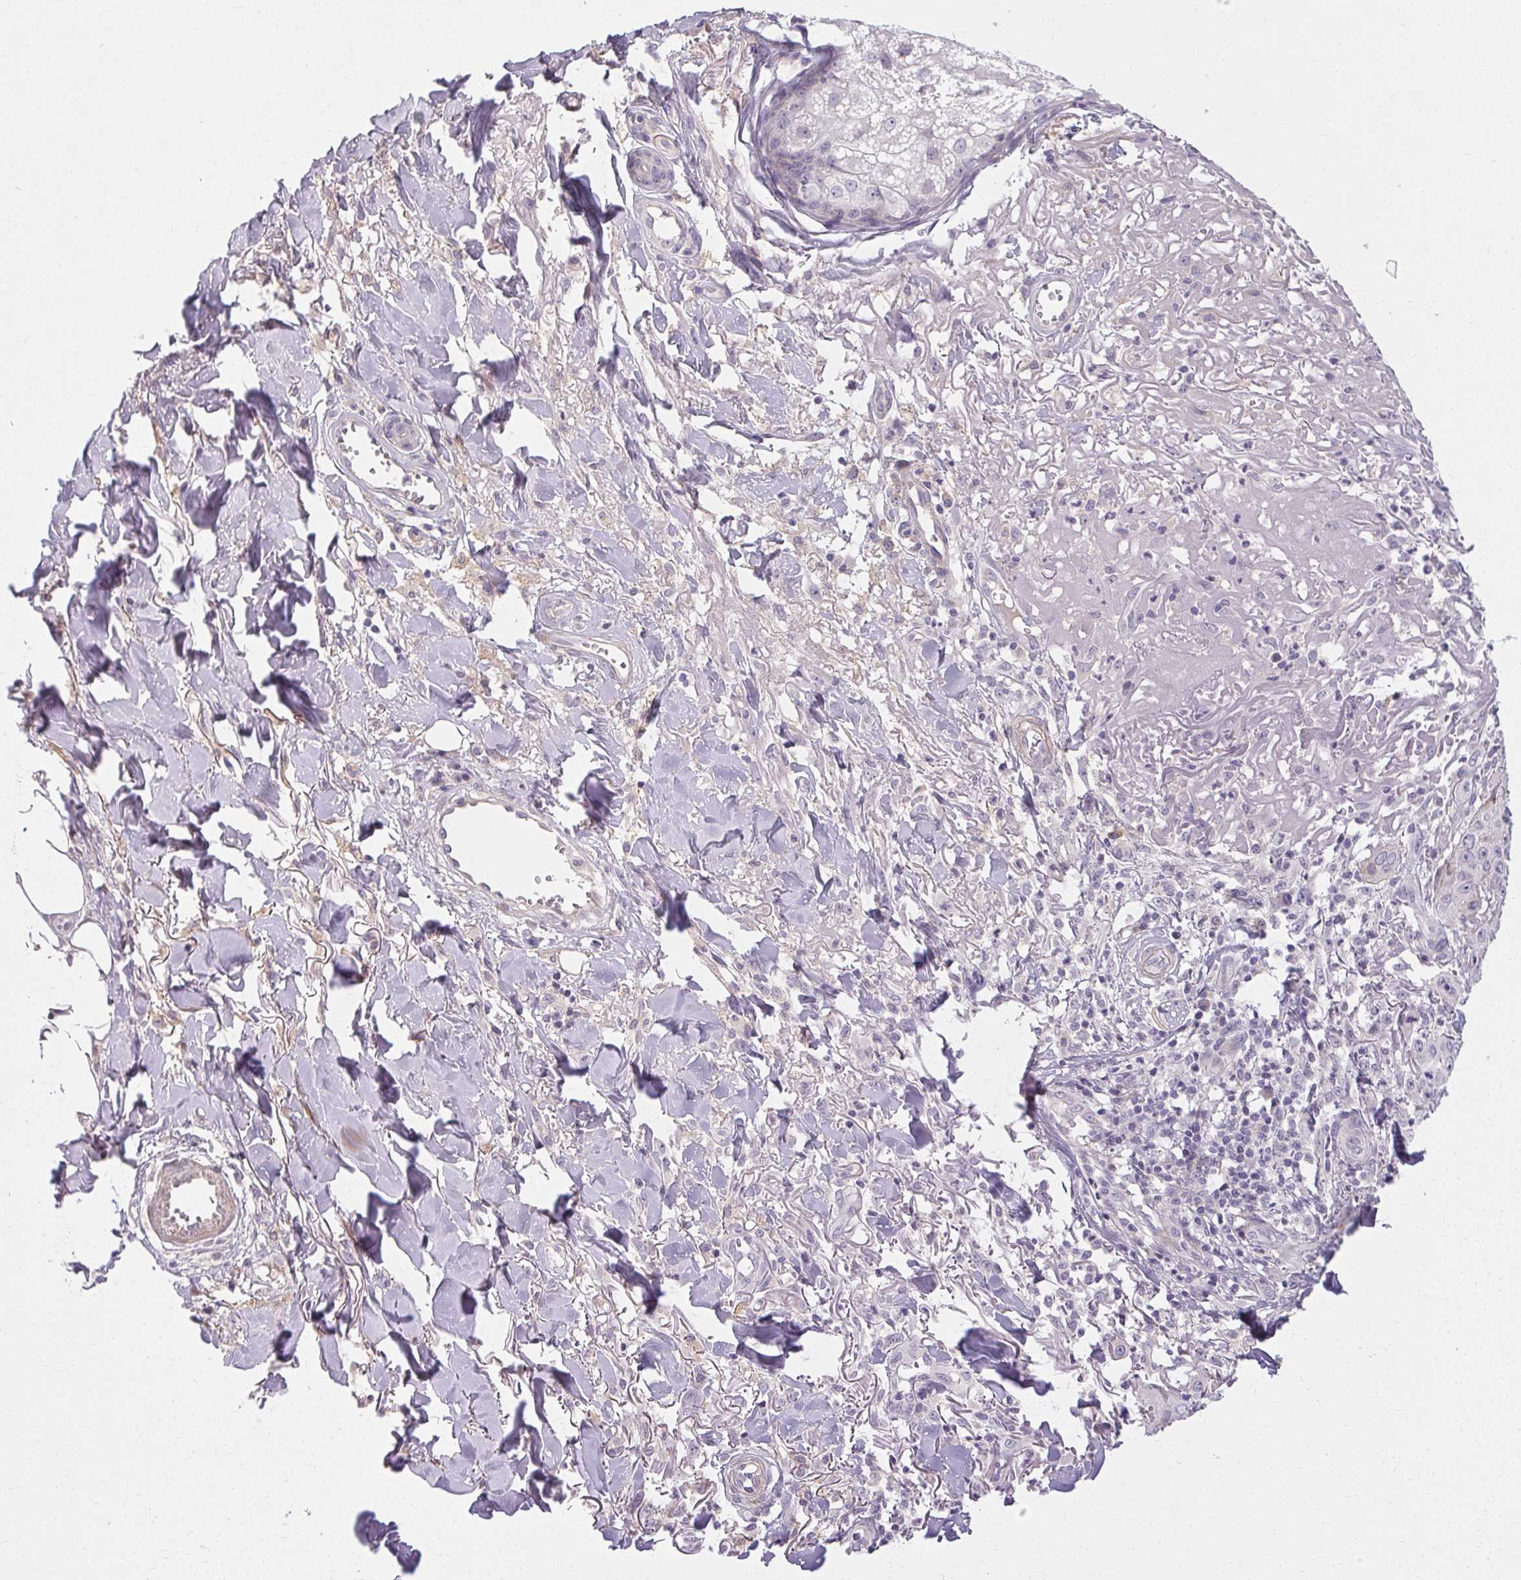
{"staining": {"intensity": "negative", "quantity": "none", "location": "none"}, "tissue": "skin cancer", "cell_type": "Tumor cells", "image_type": "cancer", "snomed": [{"axis": "morphology", "description": "Squamous cell carcinoma, NOS"}, {"axis": "topography", "description": "Skin"}], "caption": "Tumor cells show no significant staining in skin cancer.", "gene": "TMEM52B", "patient": {"sex": "male", "age": 75}}